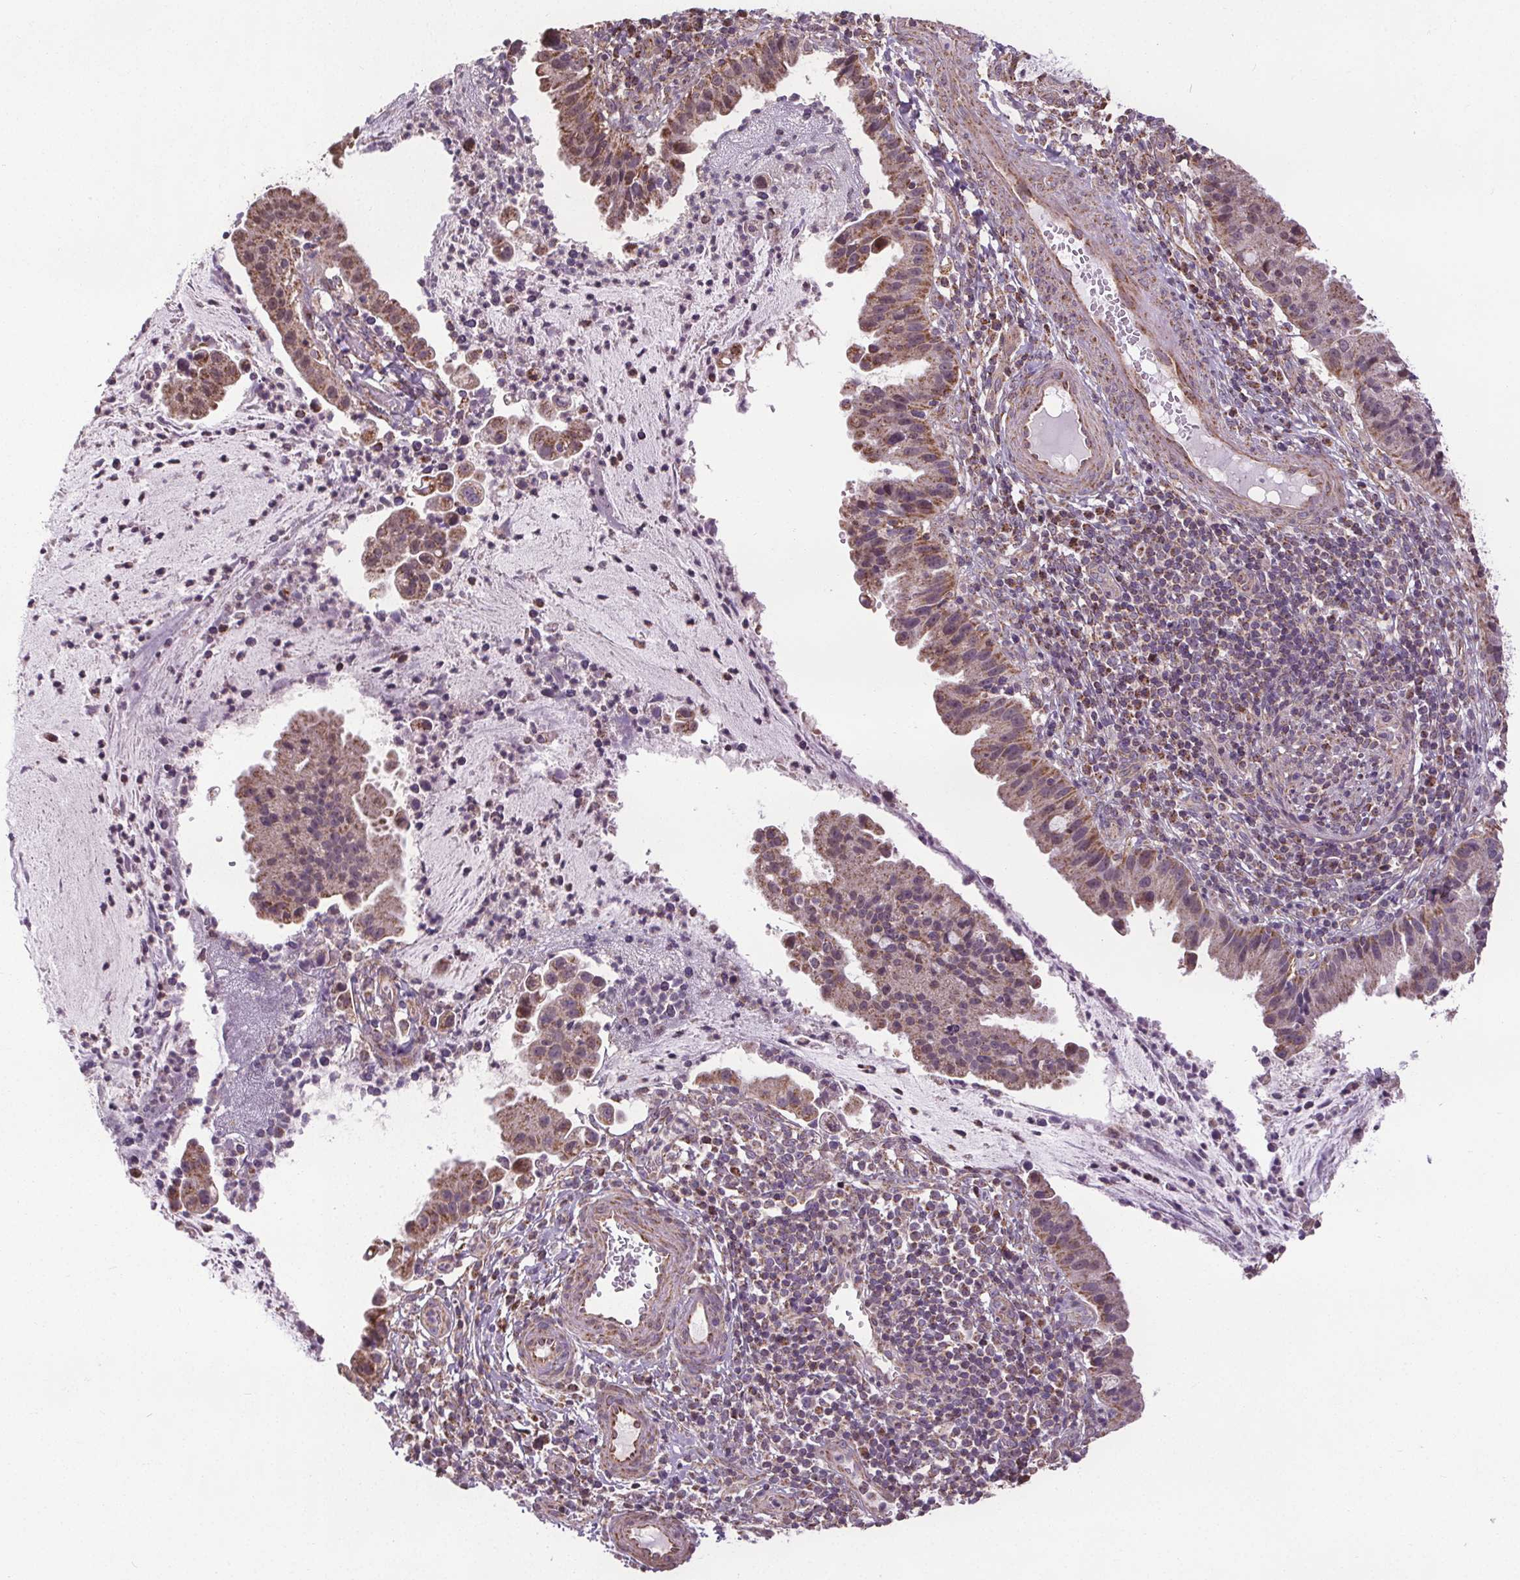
{"staining": {"intensity": "moderate", "quantity": "25%-75%", "location": "cytoplasmic/membranous"}, "tissue": "cervical cancer", "cell_type": "Tumor cells", "image_type": "cancer", "snomed": [{"axis": "morphology", "description": "Adenocarcinoma, NOS"}, {"axis": "topography", "description": "Cervix"}], "caption": "An immunohistochemistry micrograph of tumor tissue is shown. Protein staining in brown labels moderate cytoplasmic/membranous positivity in cervical adenocarcinoma within tumor cells.", "gene": "ZNF548", "patient": {"sex": "female", "age": 34}}